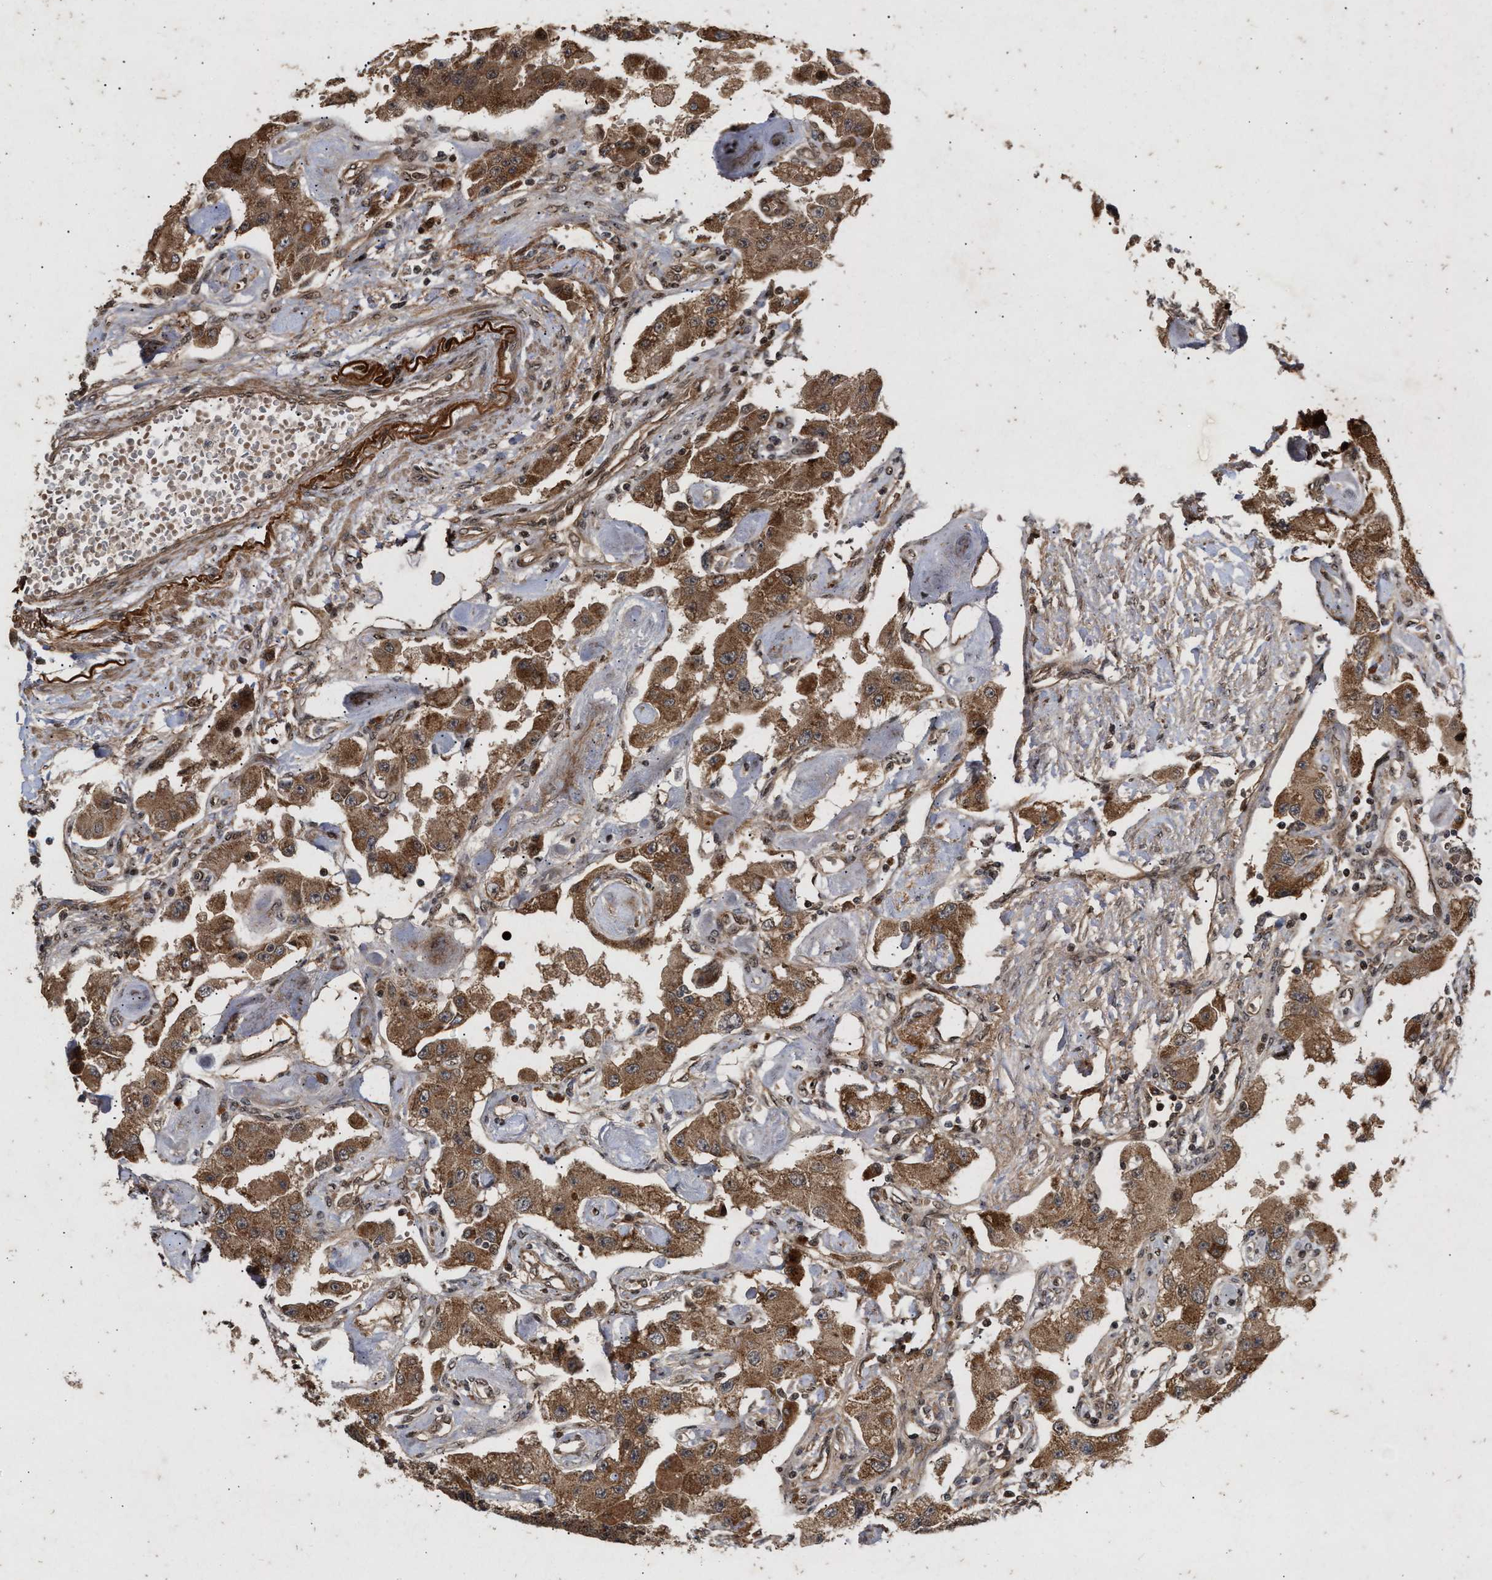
{"staining": {"intensity": "moderate", "quantity": ">75%", "location": "cytoplasmic/membranous"}, "tissue": "carcinoid", "cell_type": "Tumor cells", "image_type": "cancer", "snomed": [{"axis": "morphology", "description": "Carcinoid, malignant, NOS"}, {"axis": "topography", "description": "Pancreas"}], "caption": "Human carcinoid stained for a protein (brown) reveals moderate cytoplasmic/membranous positive positivity in about >75% of tumor cells.", "gene": "CFLAR", "patient": {"sex": "male", "age": 41}}